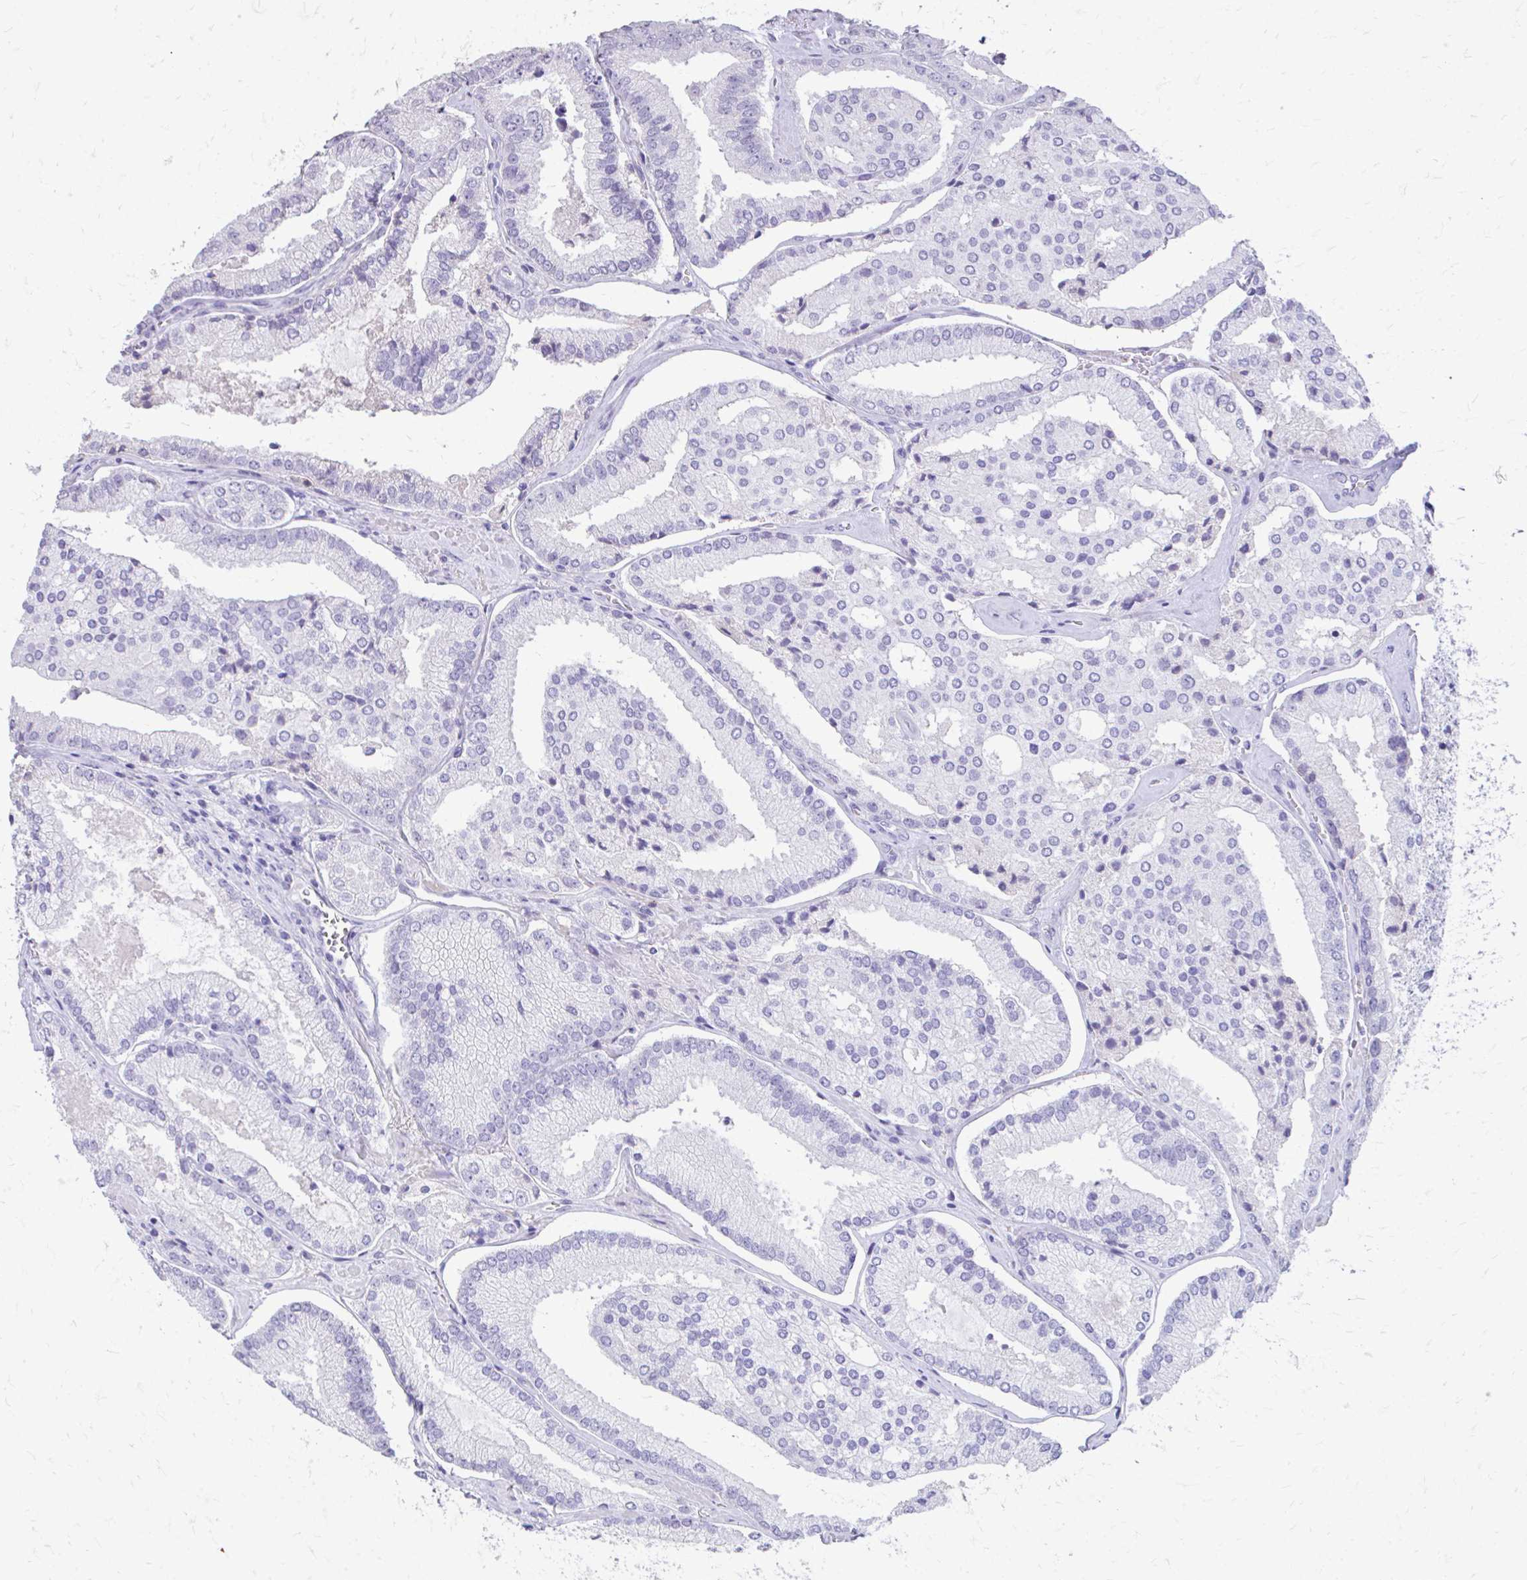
{"staining": {"intensity": "negative", "quantity": "none", "location": "none"}, "tissue": "prostate cancer", "cell_type": "Tumor cells", "image_type": "cancer", "snomed": [{"axis": "morphology", "description": "Adenocarcinoma, High grade"}, {"axis": "topography", "description": "Prostate"}], "caption": "A high-resolution image shows IHC staining of adenocarcinoma (high-grade) (prostate), which reveals no significant staining in tumor cells. (Stains: DAB immunohistochemistry (IHC) with hematoxylin counter stain, Microscopy: brightfield microscopy at high magnification).", "gene": "CFH", "patient": {"sex": "male", "age": 73}}